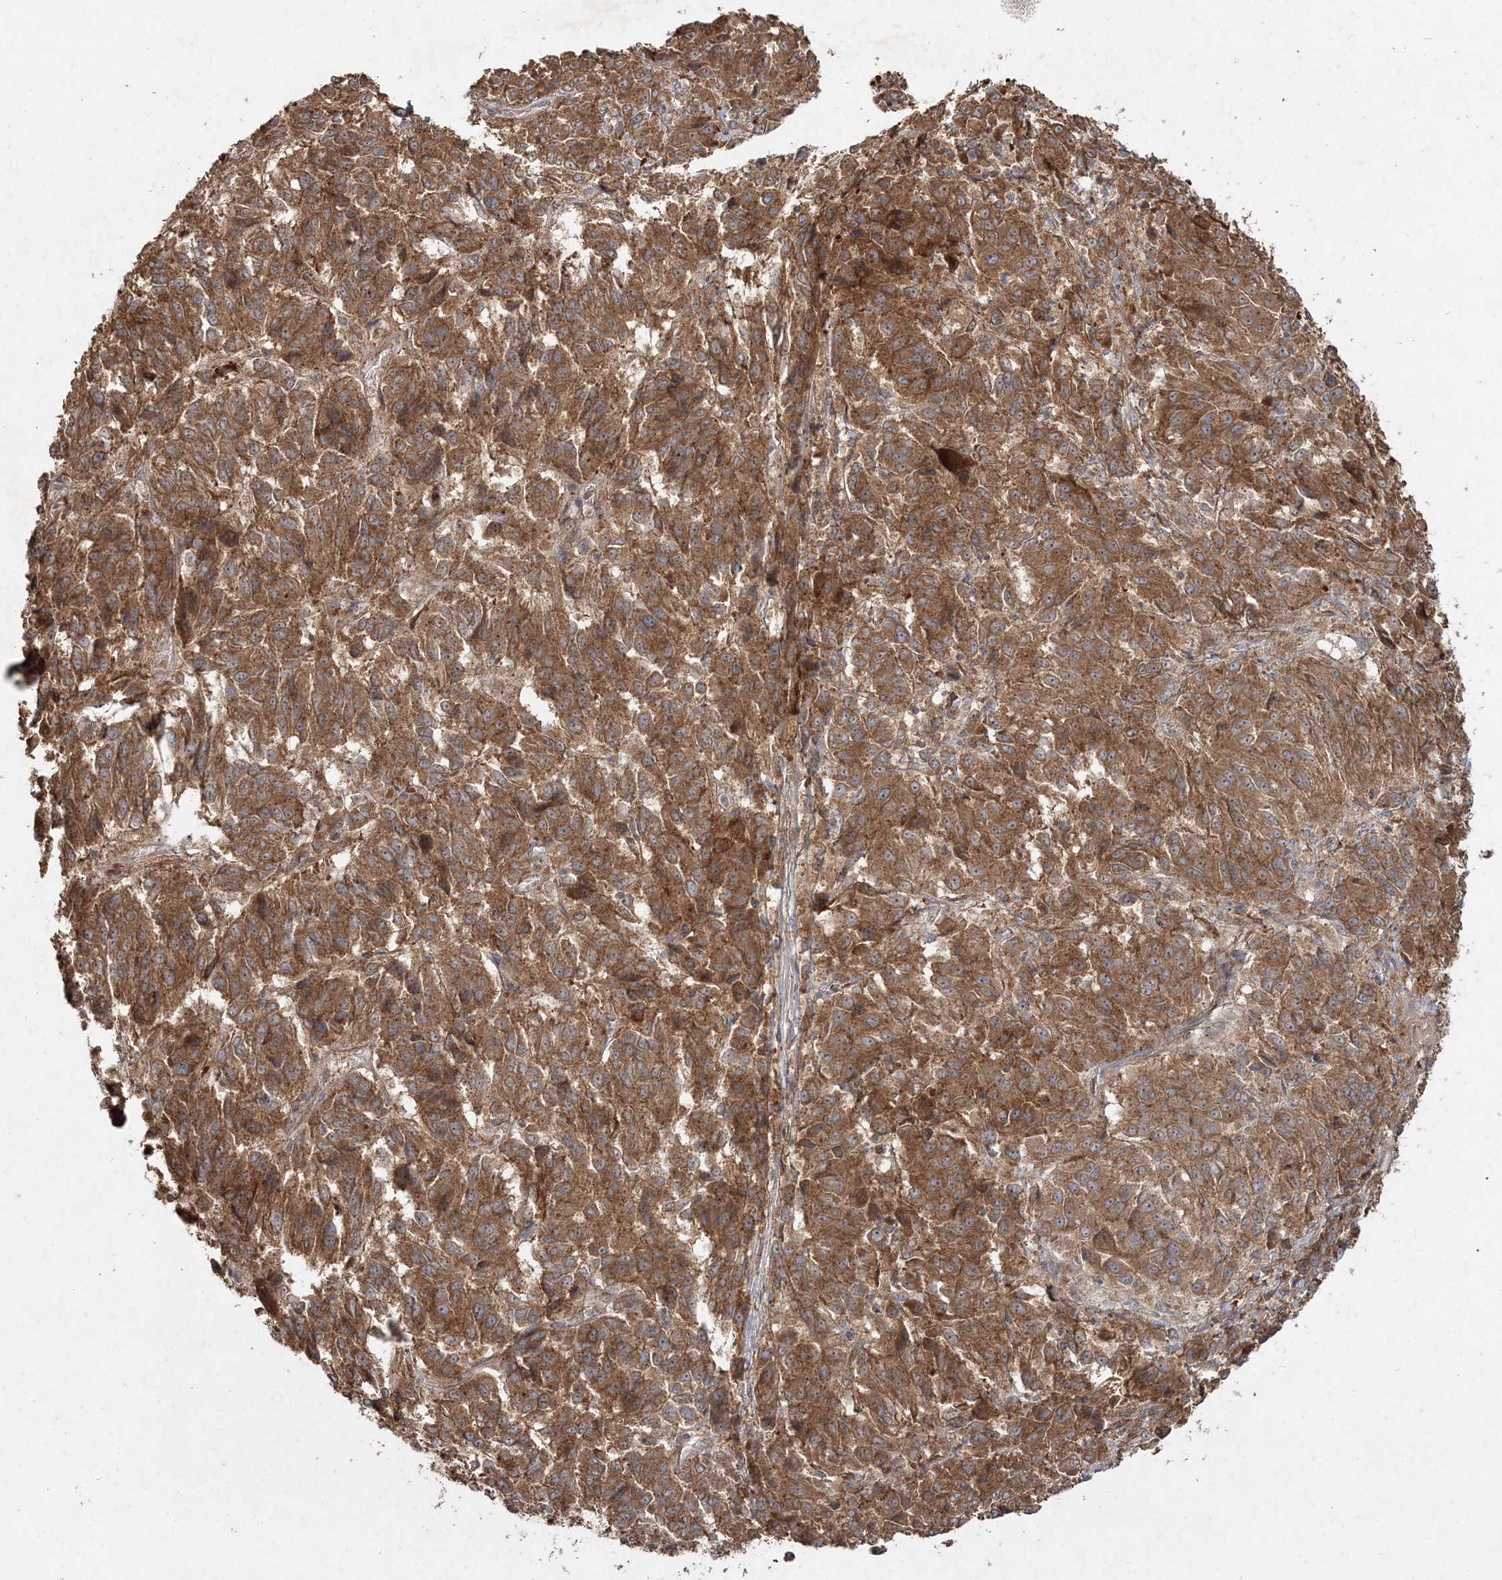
{"staining": {"intensity": "moderate", "quantity": ">75%", "location": "cytoplasmic/membranous"}, "tissue": "melanoma", "cell_type": "Tumor cells", "image_type": "cancer", "snomed": [{"axis": "morphology", "description": "Malignant melanoma, Metastatic site"}, {"axis": "topography", "description": "Lung"}], "caption": "Protein analysis of malignant melanoma (metastatic site) tissue displays moderate cytoplasmic/membranous positivity in about >75% of tumor cells.", "gene": "SPRY1", "patient": {"sex": "male", "age": 64}}